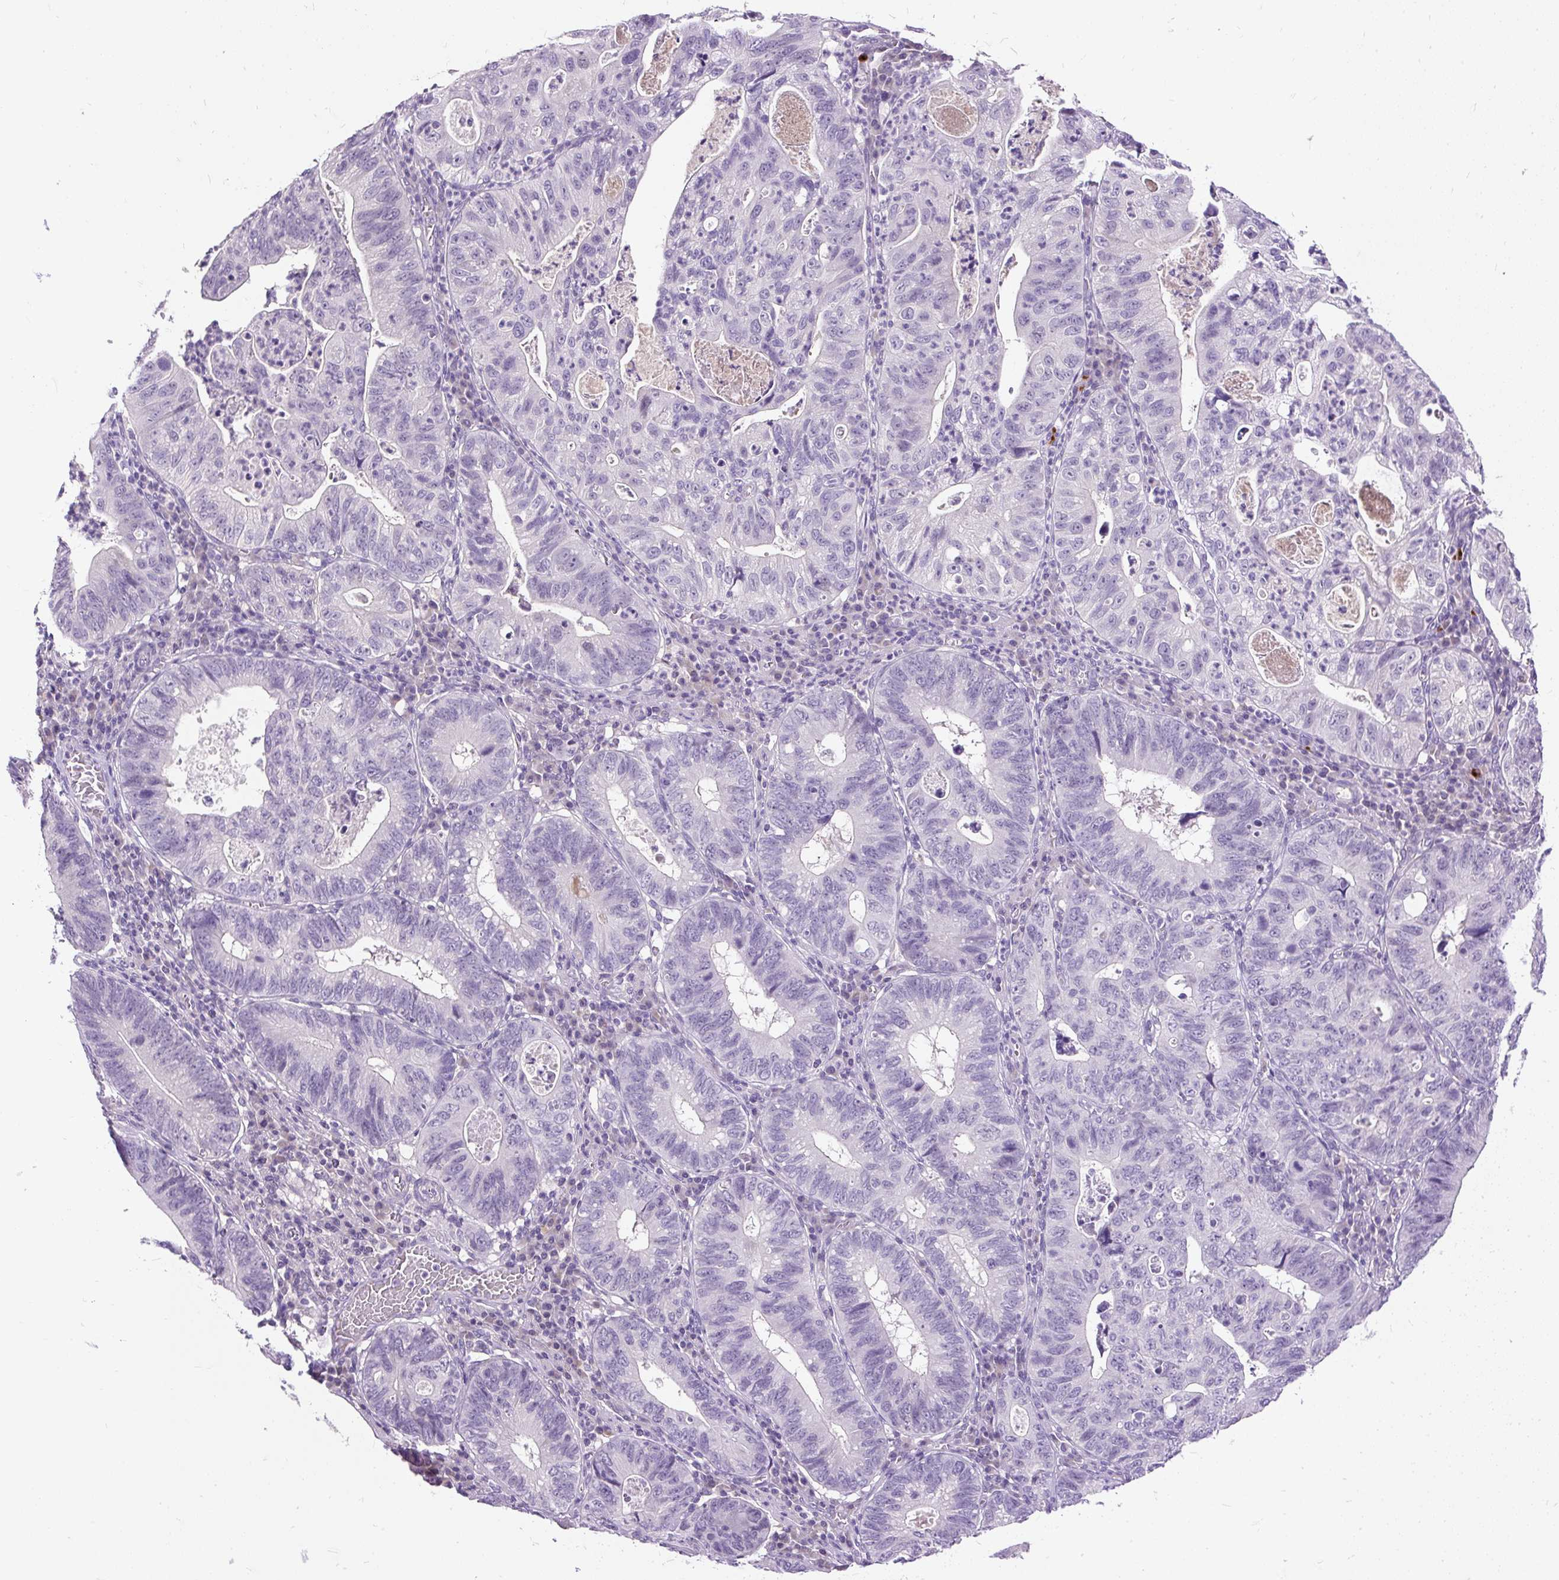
{"staining": {"intensity": "negative", "quantity": "none", "location": "none"}, "tissue": "stomach cancer", "cell_type": "Tumor cells", "image_type": "cancer", "snomed": [{"axis": "morphology", "description": "Adenocarcinoma, NOS"}, {"axis": "topography", "description": "Stomach"}], "caption": "DAB immunohistochemical staining of human adenocarcinoma (stomach) reveals no significant positivity in tumor cells. (Brightfield microscopy of DAB immunohistochemistry at high magnification).", "gene": "KRTAP20-3", "patient": {"sex": "male", "age": 59}}